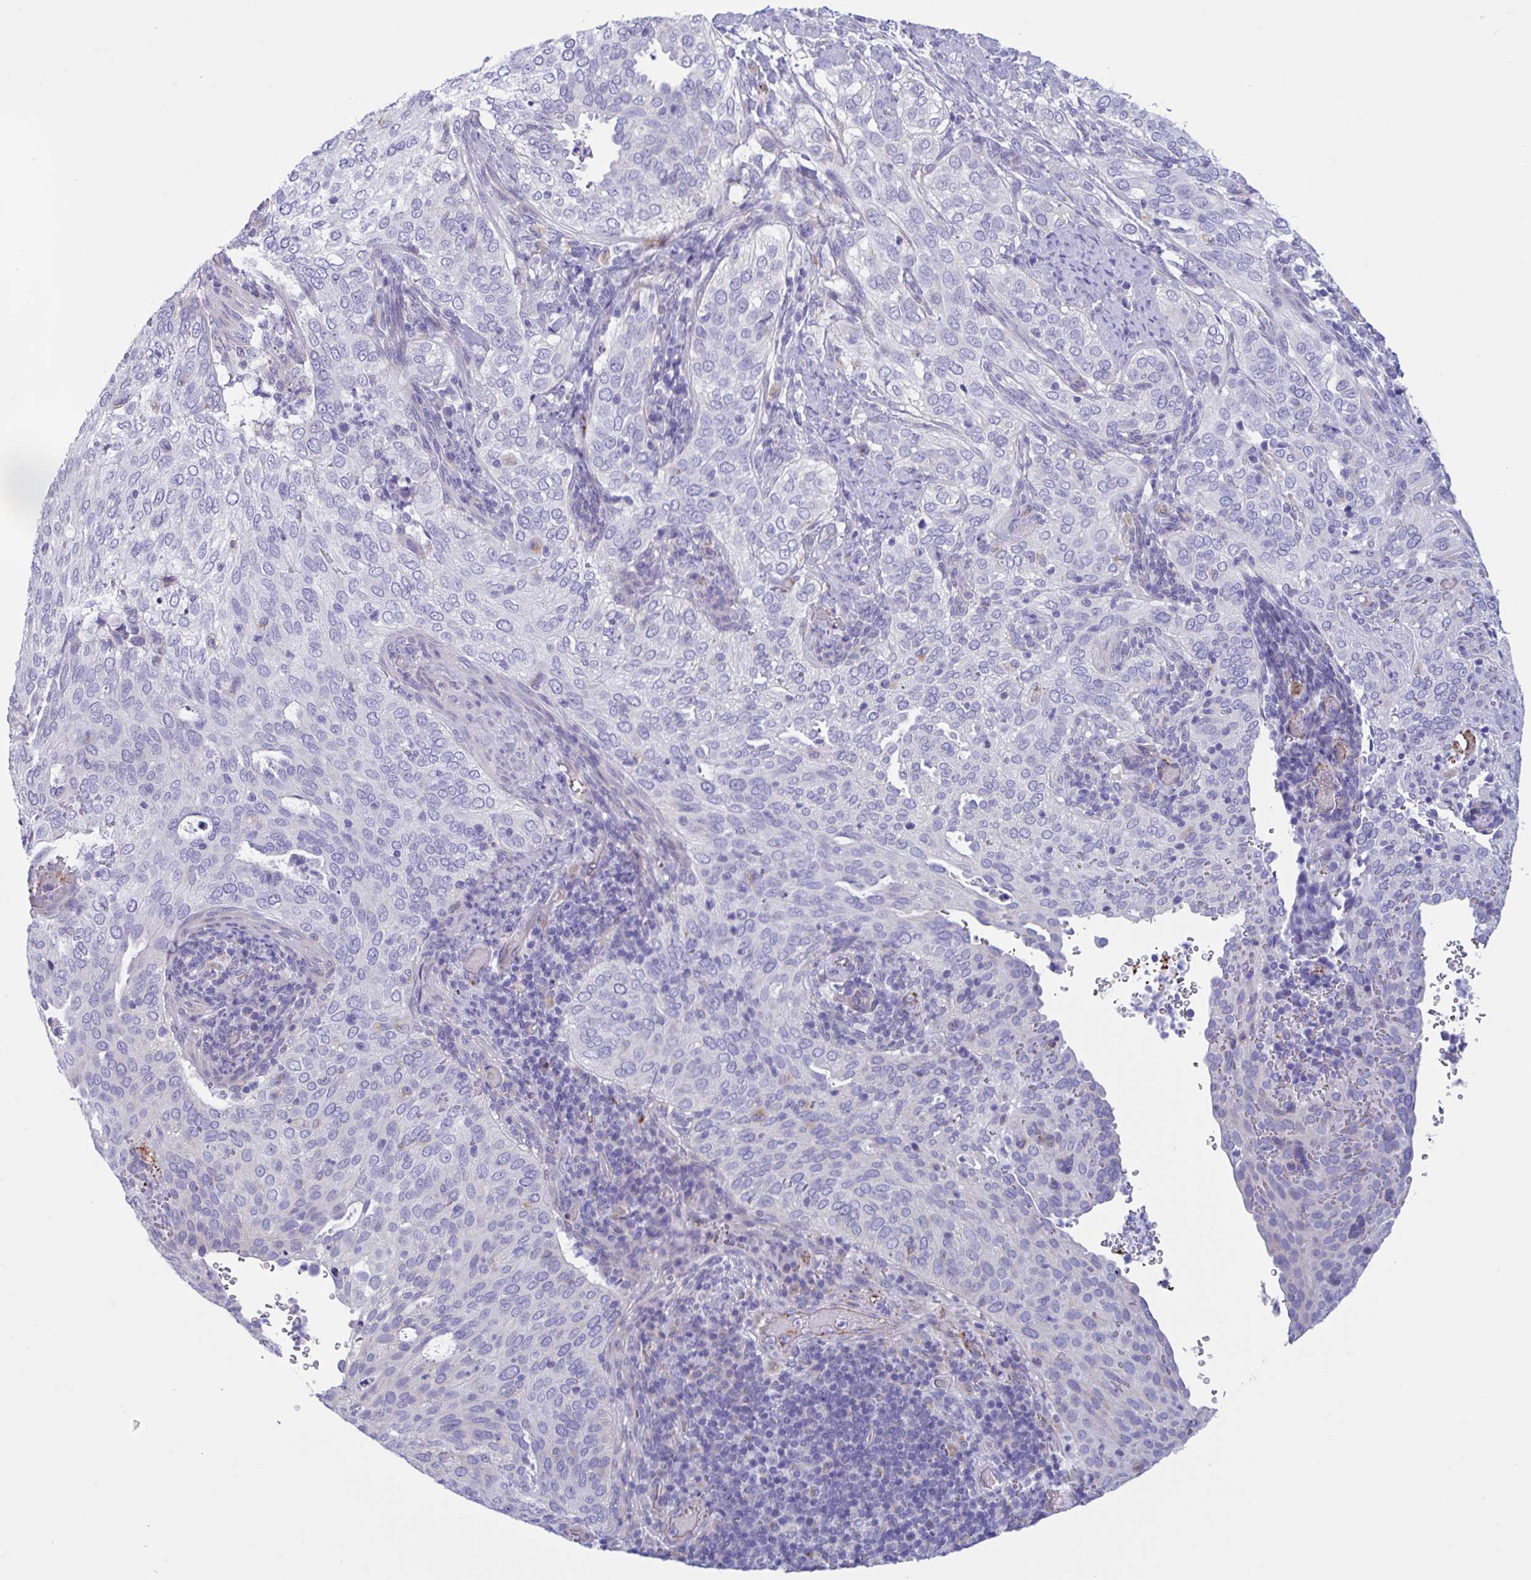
{"staining": {"intensity": "negative", "quantity": "none", "location": "none"}, "tissue": "cervical cancer", "cell_type": "Tumor cells", "image_type": "cancer", "snomed": [{"axis": "morphology", "description": "Squamous cell carcinoma, NOS"}, {"axis": "topography", "description": "Cervix"}], "caption": "Squamous cell carcinoma (cervical) was stained to show a protein in brown. There is no significant staining in tumor cells.", "gene": "RPL22L1", "patient": {"sex": "female", "age": 38}}